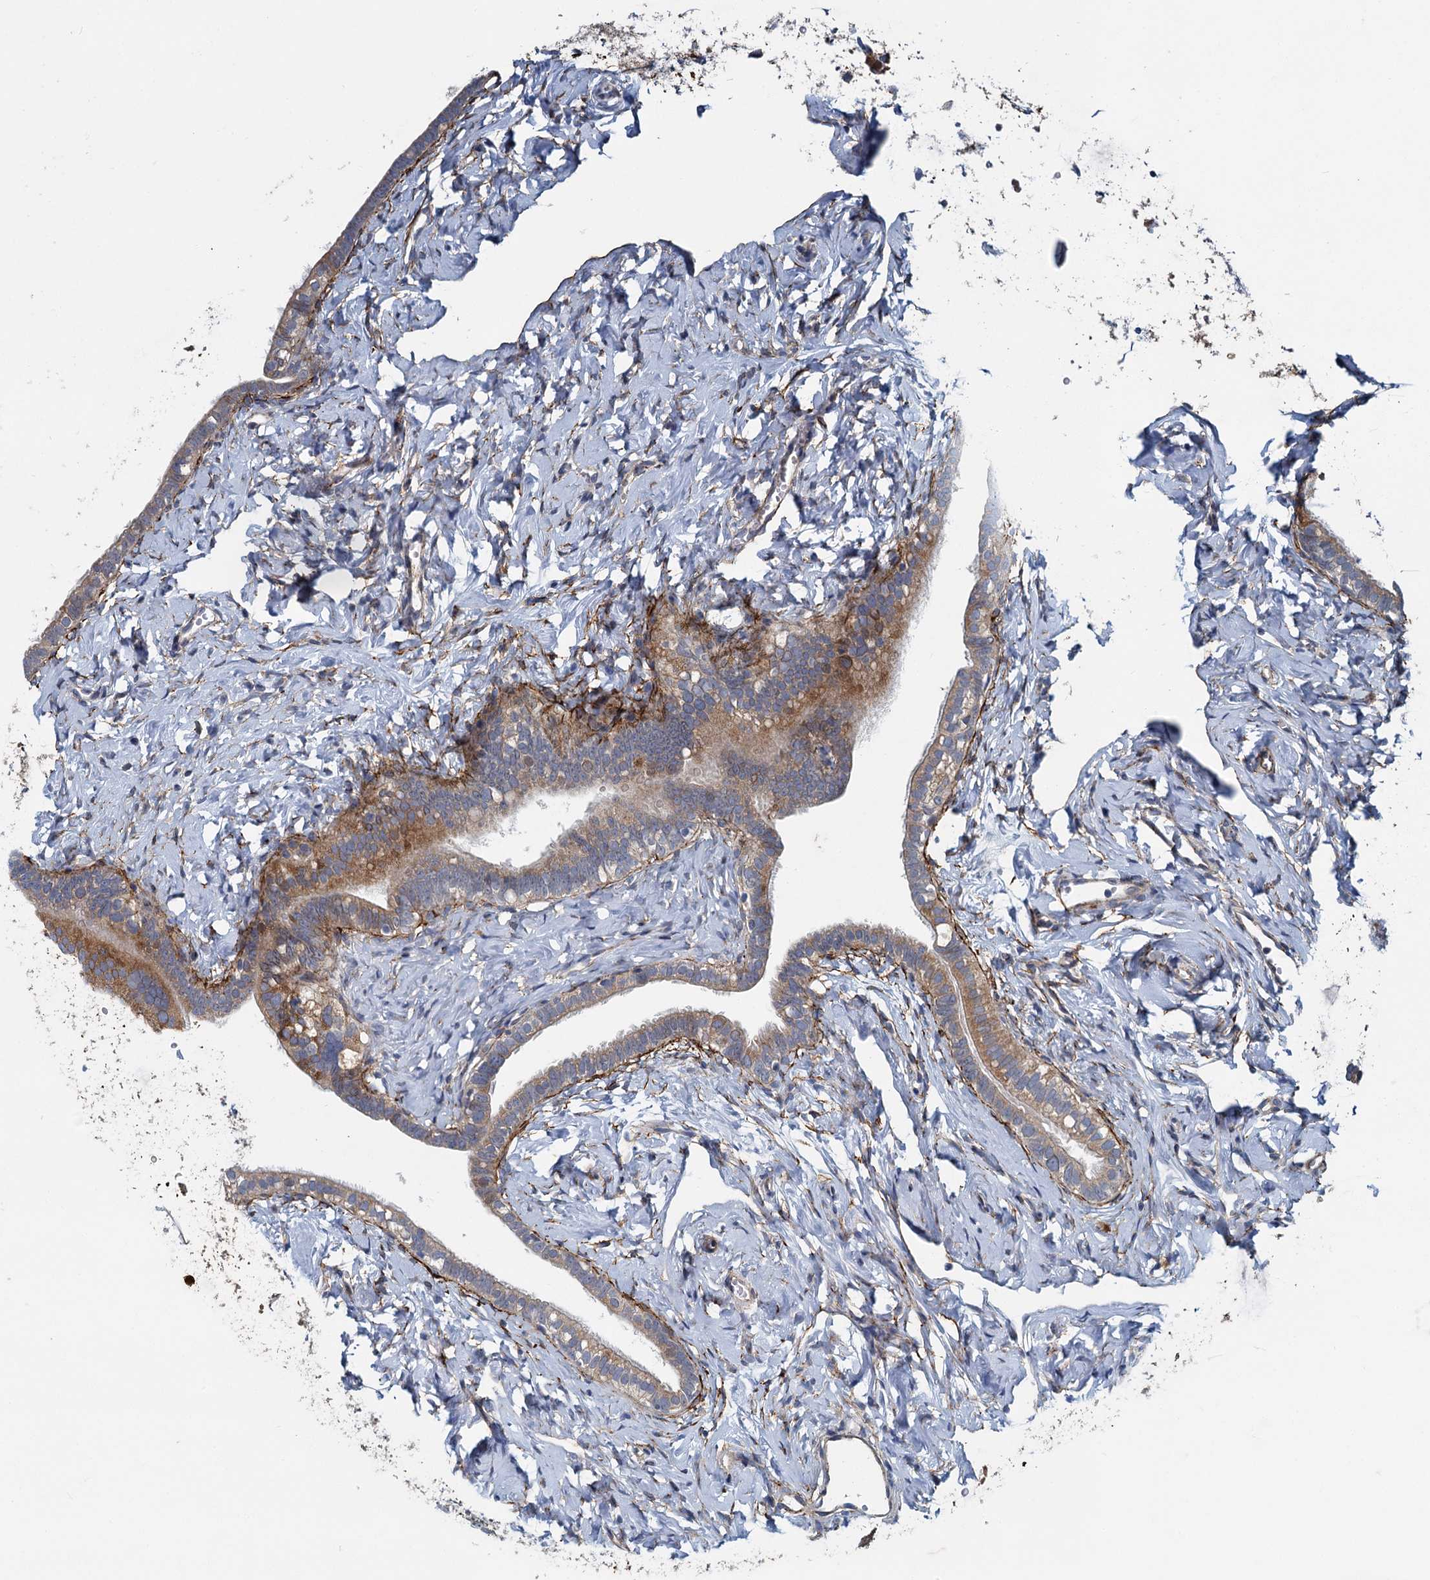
{"staining": {"intensity": "moderate", "quantity": "25%-75%", "location": "cytoplasmic/membranous"}, "tissue": "fallopian tube", "cell_type": "Glandular cells", "image_type": "normal", "snomed": [{"axis": "morphology", "description": "Normal tissue, NOS"}, {"axis": "topography", "description": "Fallopian tube"}], "caption": "Human fallopian tube stained with a protein marker demonstrates moderate staining in glandular cells.", "gene": "ADCY2", "patient": {"sex": "female", "age": 66}}